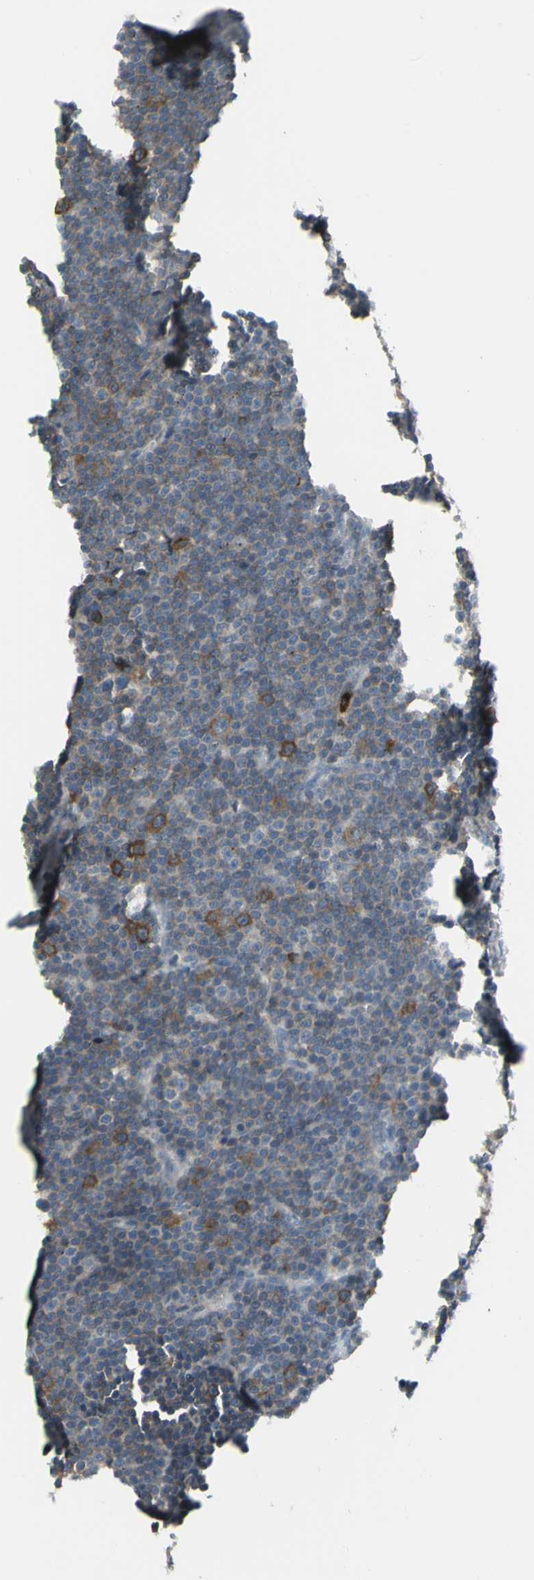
{"staining": {"intensity": "strong", "quantity": "<25%", "location": "cytoplasmic/membranous"}, "tissue": "lymphoma", "cell_type": "Tumor cells", "image_type": "cancer", "snomed": [{"axis": "morphology", "description": "Malignant lymphoma, non-Hodgkin's type, Low grade"}, {"axis": "topography", "description": "Lymph node"}], "caption": "High-magnification brightfield microscopy of low-grade malignant lymphoma, non-Hodgkin's type stained with DAB (3,3'-diaminobenzidine) (brown) and counterstained with hematoxylin (blue). tumor cells exhibit strong cytoplasmic/membranous positivity is seen in approximately<25% of cells. (IHC, brightfield microscopy, high magnification).", "gene": "CCNB2", "patient": {"sex": "female", "age": 67}}